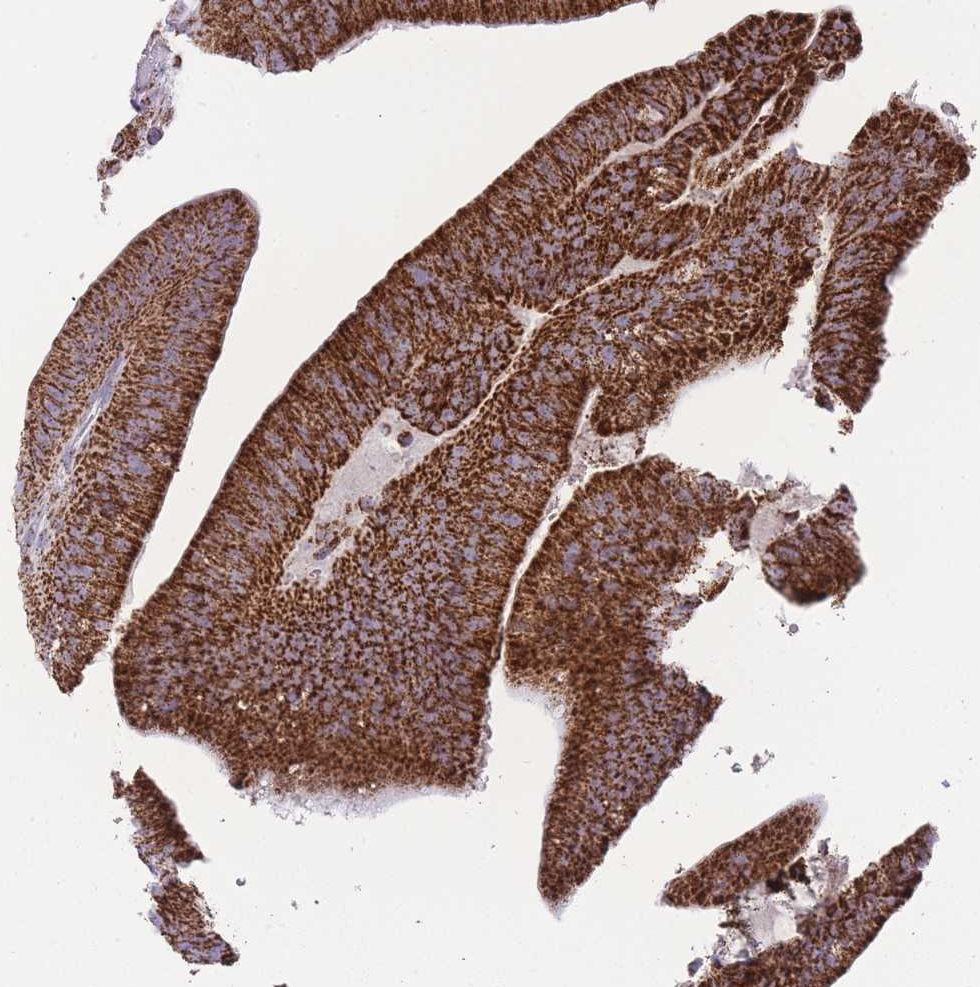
{"staining": {"intensity": "strong", "quantity": ">75%", "location": "cytoplasmic/membranous"}, "tissue": "colorectal cancer", "cell_type": "Tumor cells", "image_type": "cancer", "snomed": [{"axis": "morphology", "description": "Adenocarcinoma, NOS"}, {"axis": "topography", "description": "Colon"}], "caption": "Colorectal adenocarcinoma stained with a protein marker demonstrates strong staining in tumor cells.", "gene": "GSTM1", "patient": {"sex": "female", "age": 43}}